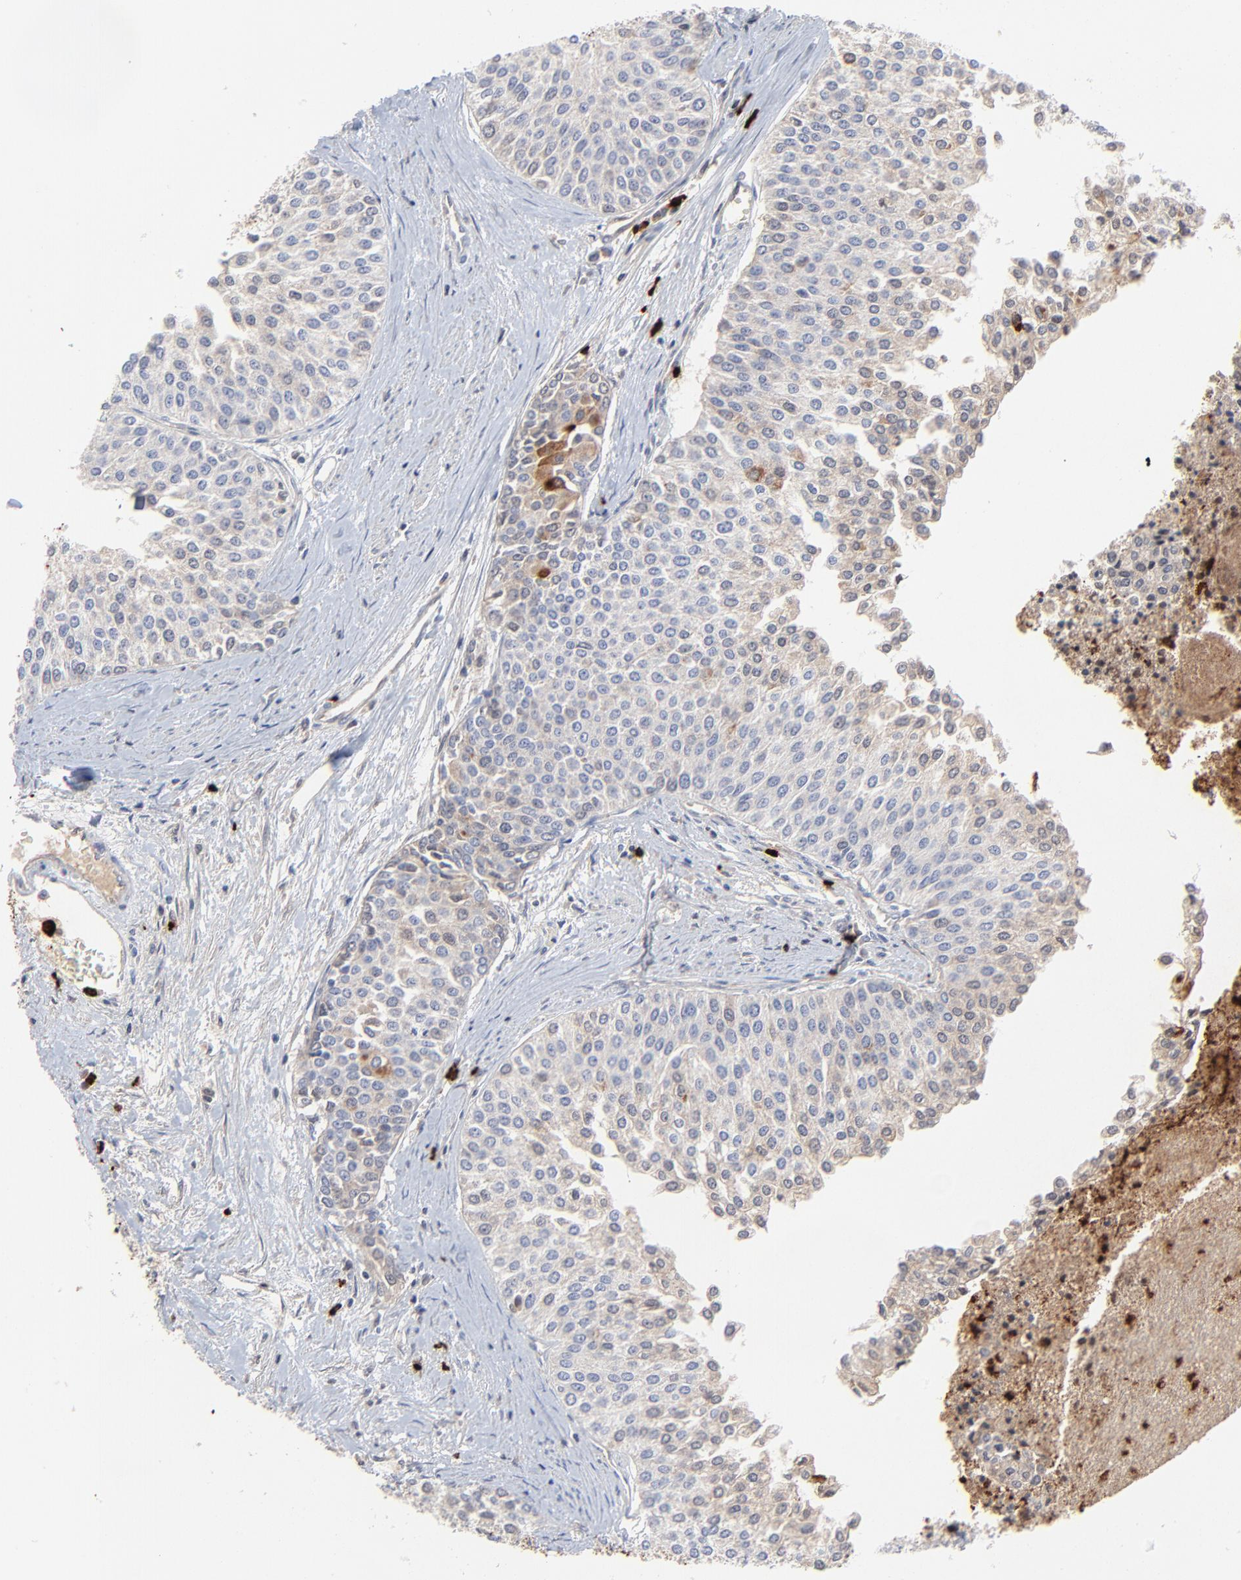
{"staining": {"intensity": "weak", "quantity": "<25%", "location": "cytoplasmic/membranous"}, "tissue": "urothelial cancer", "cell_type": "Tumor cells", "image_type": "cancer", "snomed": [{"axis": "morphology", "description": "Urothelial carcinoma, Low grade"}, {"axis": "topography", "description": "Urinary bladder"}], "caption": "Urothelial carcinoma (low-grade) was stained to show a protein in brown. There is no significant positivity in tumor cells.", "gene": "LCN2", "patient": {"sex": "female", "age": 73}}